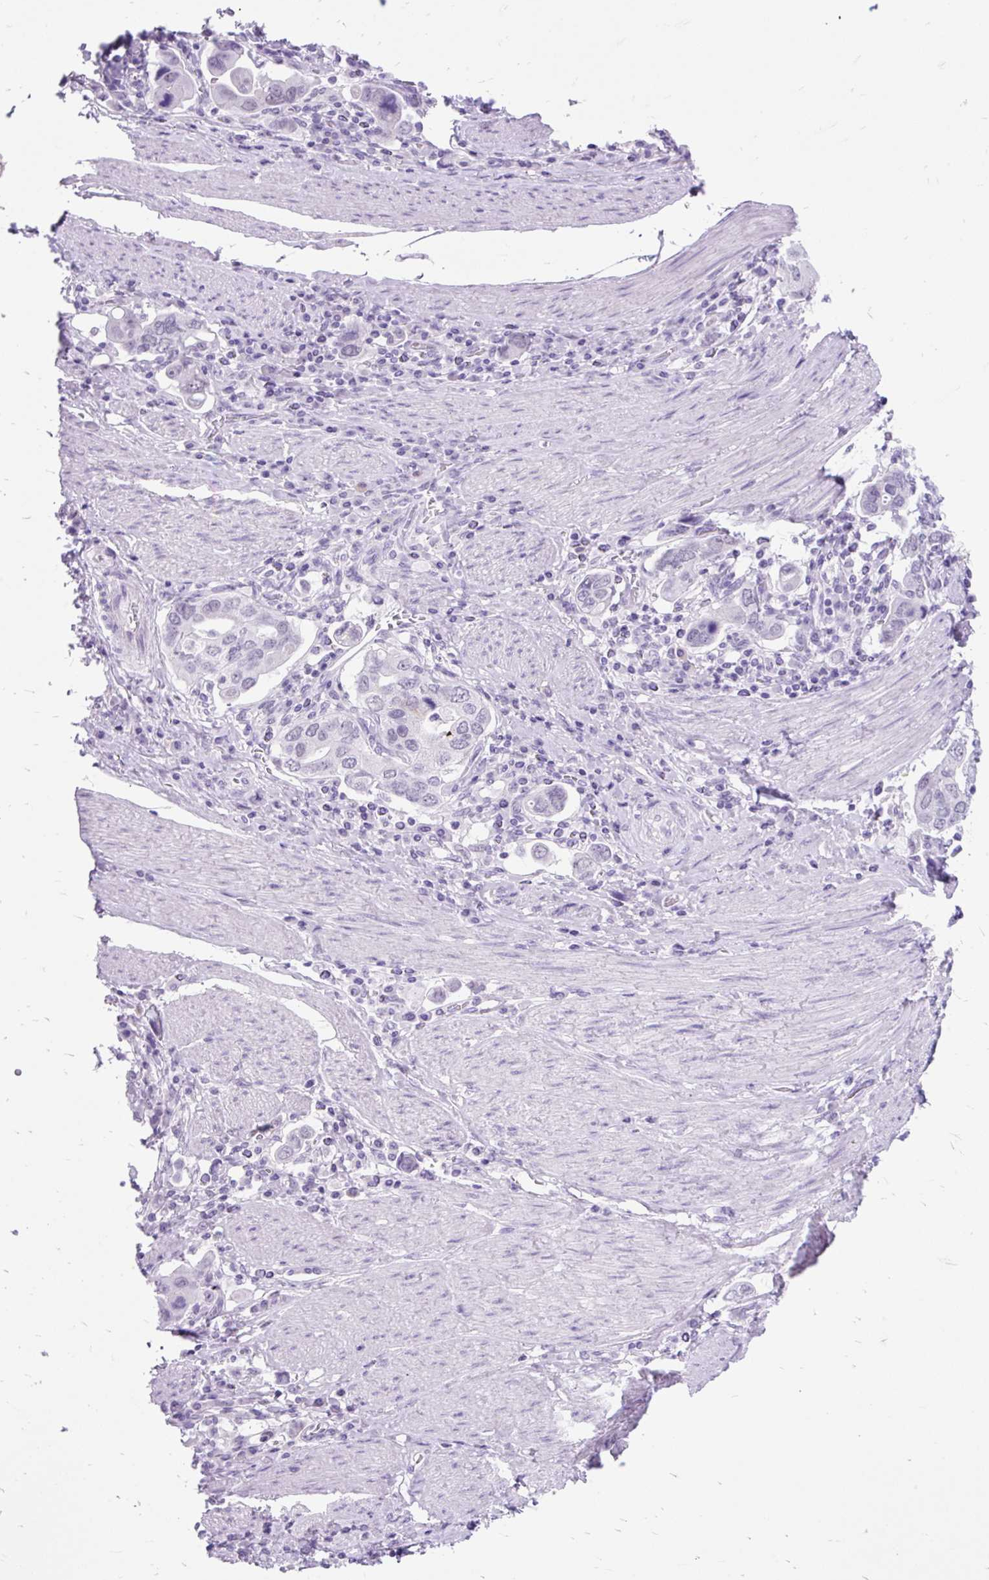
{"staining": {"intensity": "negative", "quantity": "none", "location": "none"}, "tissue": "stomach cancer", "cell_type": "Tumor cells", "image_type": "cancer", "snomed": [{"axis": "morphology", "description": "Adenocarcinoma, NOS"}, {"axis": "topography", "description": "Stomach, upper"}, {"axis": "topography", "description": "Stomach"}], "caption": "DAB immunohistochemical staining of human adenocarcinoma (stomach) shows no significant expression in tumor cells.", "gene": "SCGB1A1", "patient": {"sex": "male", "age": 62}}